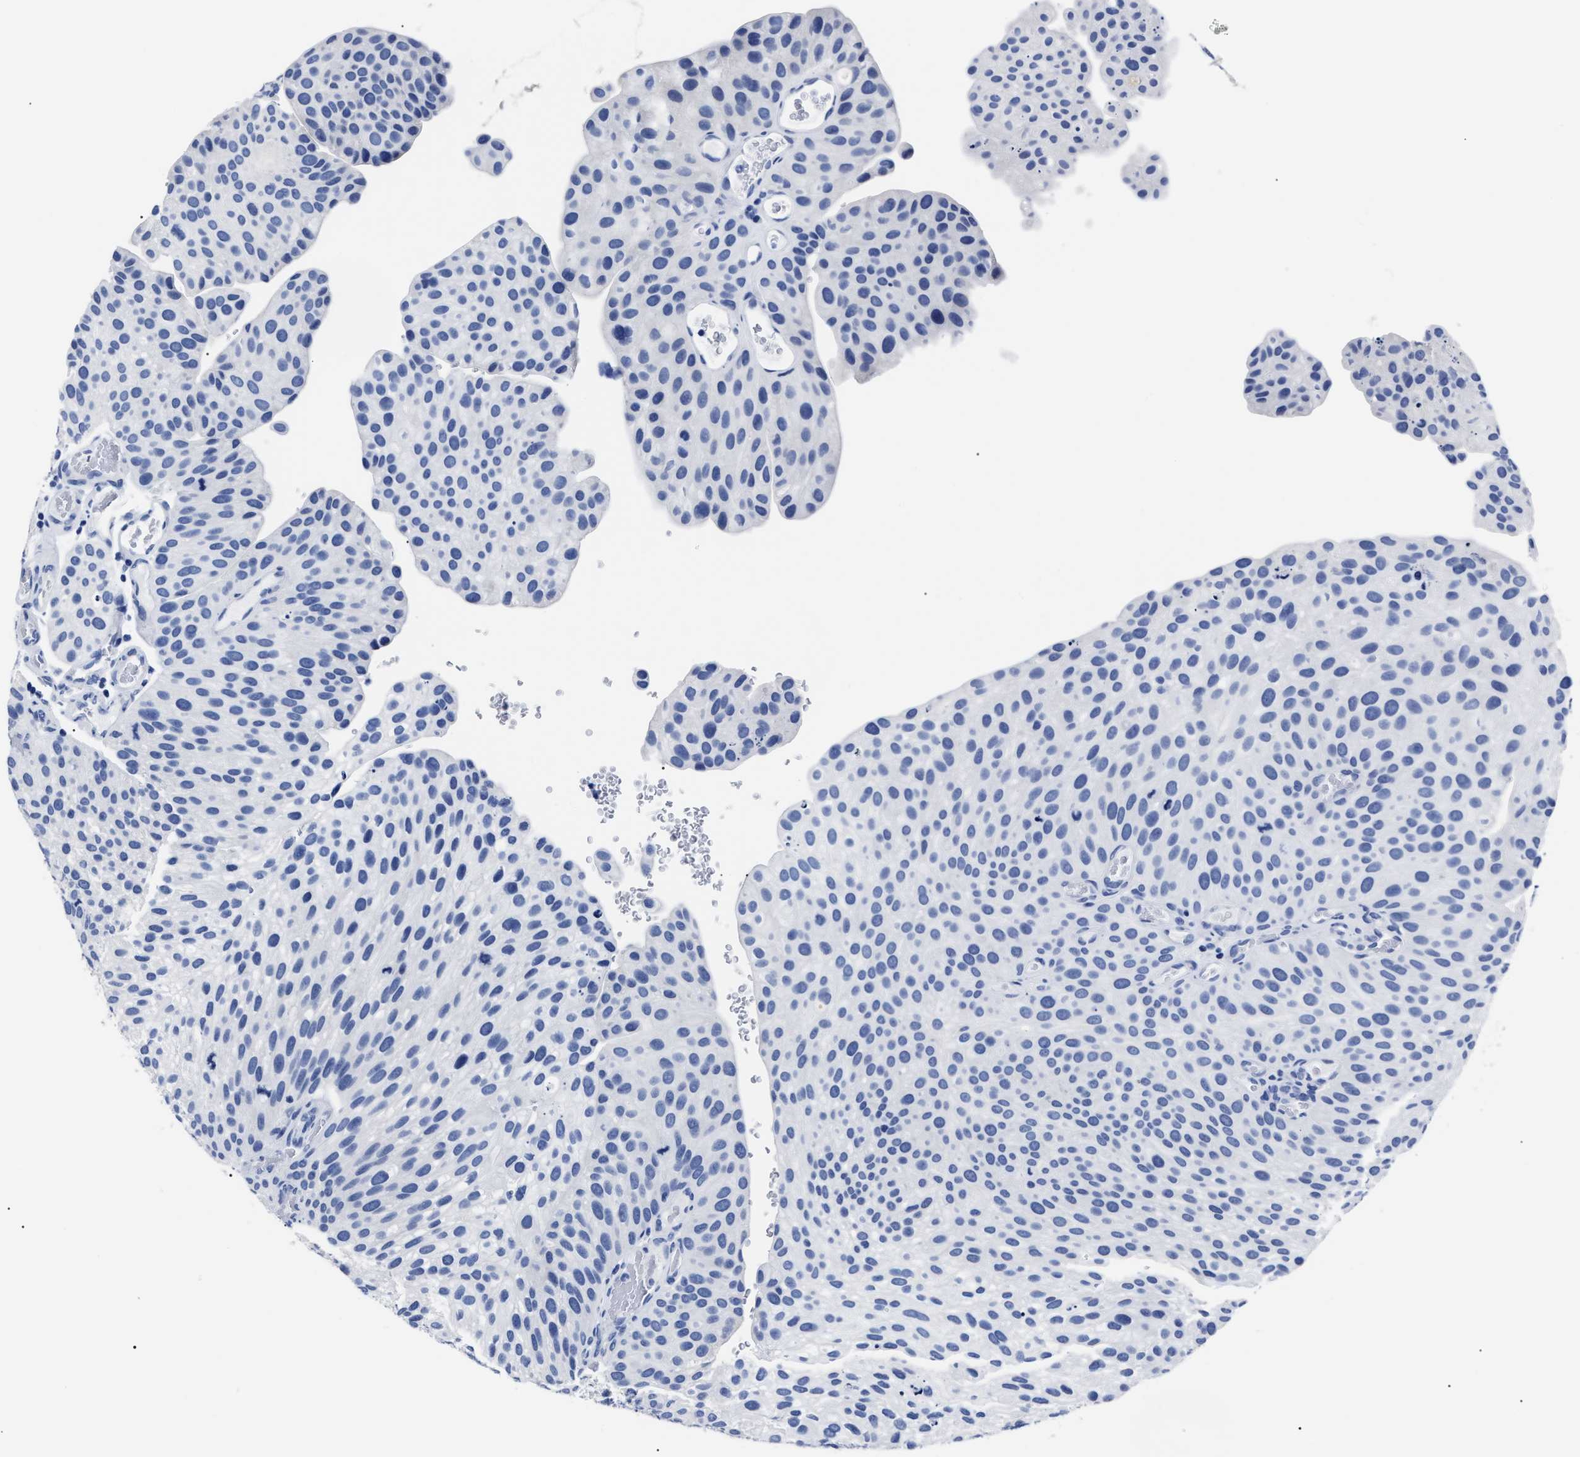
{"staining": {"intensity": "negative", "quantity": "none", "location": "none"}, "tissue": "urothelial cancer", "cell_type": "Tumor cells", "image_type": "cancer", "snomed": [{"axis": "morphology", "description": "Urothelial carcinoma, Low grade"}, {"axis": "topography", "description": "Smooth muscle"}, {"axis": "topography", "description": "Urinary bladder"}], "caption": "Tumor cells show no significant positivity in urothelial cancer. The staining is performed using DAB brown chromogen with nuclei counter-stained in using hematoxylin.", "gene": "ALPG", "patient": {"sex": "male", "age": 60}}